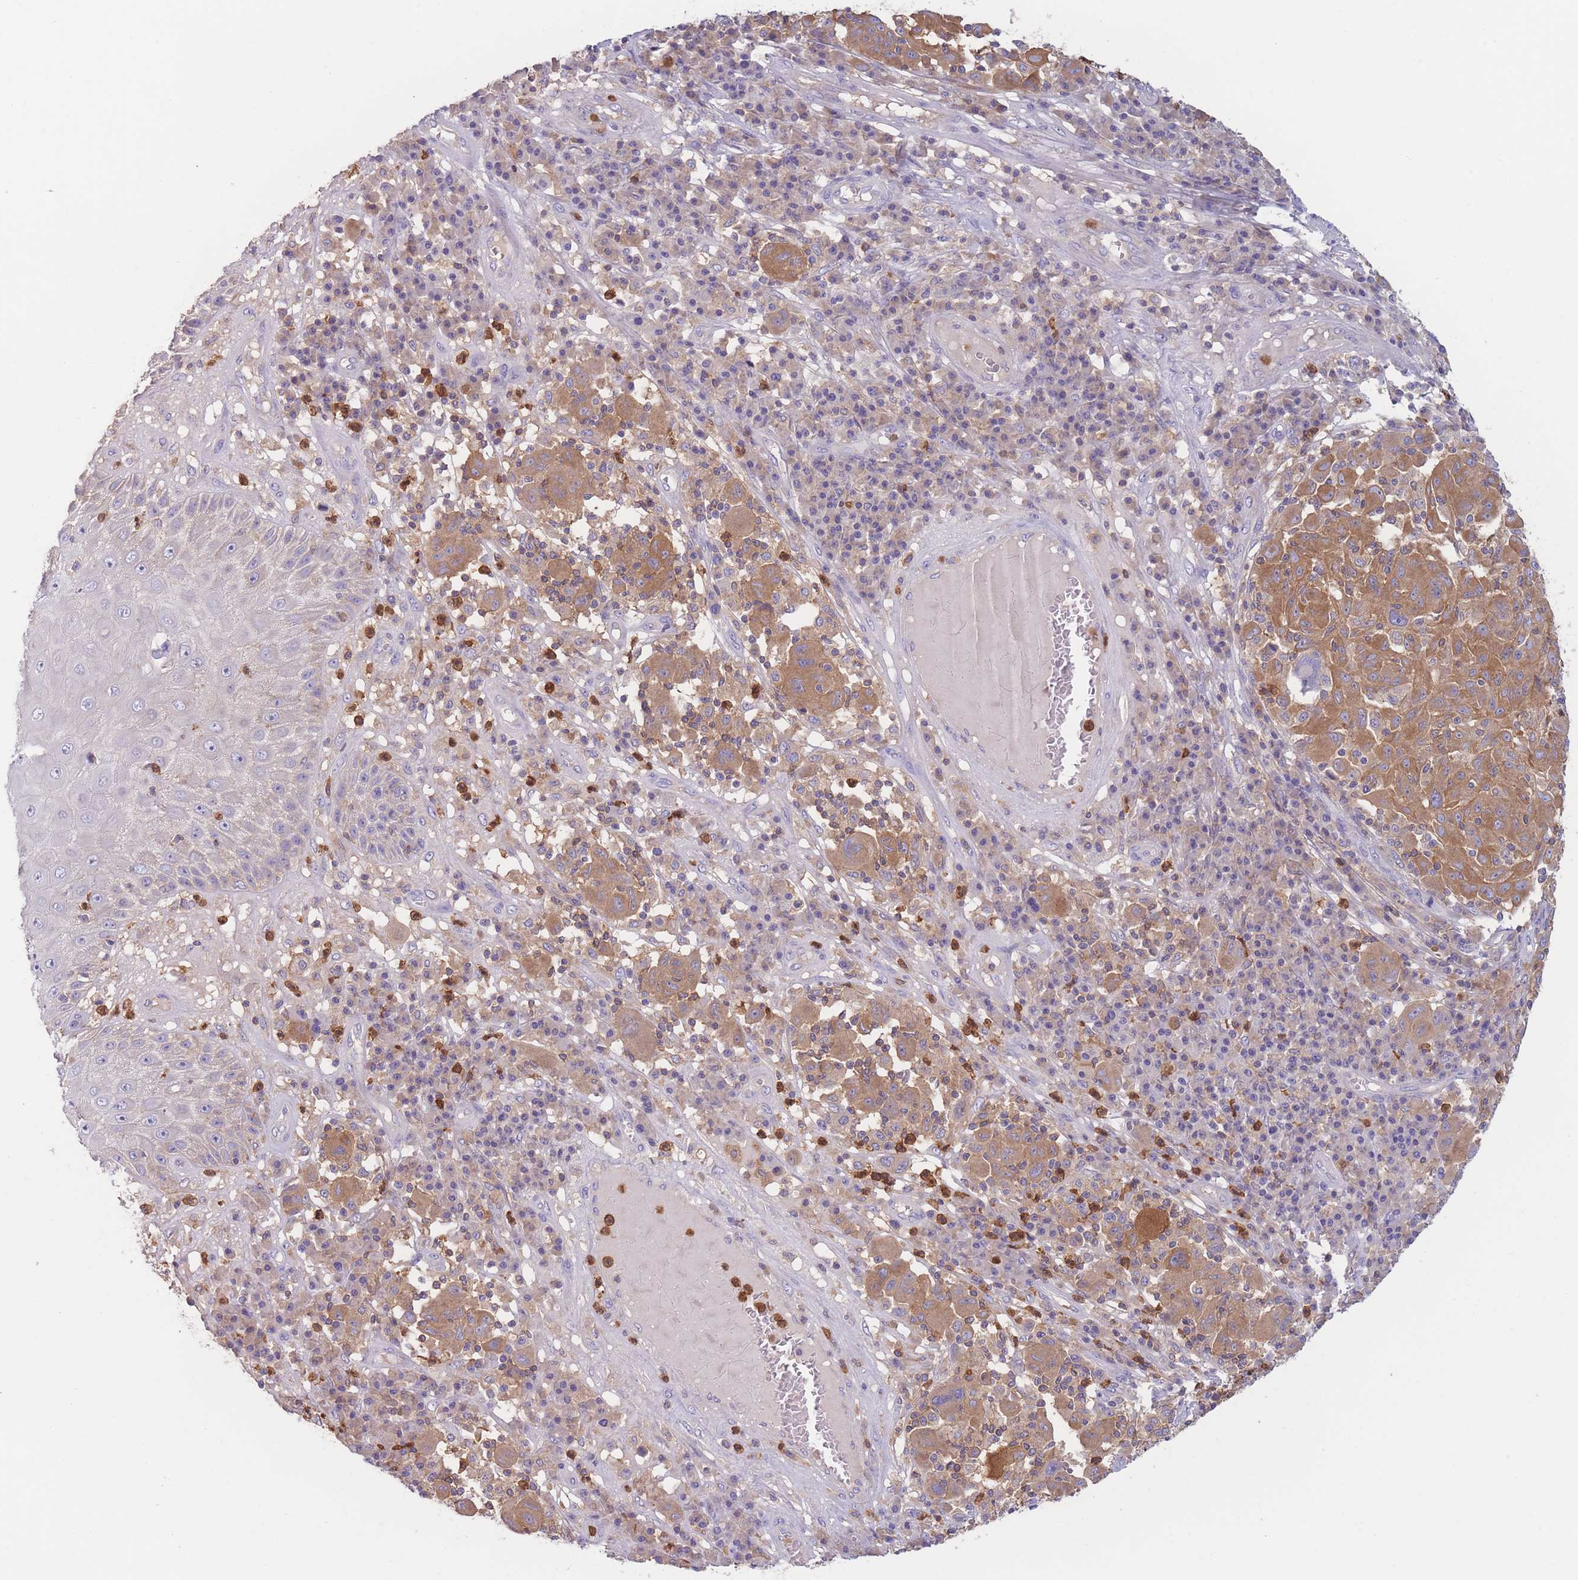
{"staining": {"intensity": "moderate", "quantity": ">75%", "location": "cytoplasmic/membranous"}, "tissue": "melanoma", "cell_type": "Tumor cells", "image_type": "cancer", "snomed": [{"axis": "morphology", "description": "Malignant melanoma, NOS"}, {"axis": "topography", "description": "Skin"}], "caption": "Protein expression analysis of human melanoma reveals moderate cytoplasmic/membranous staining in about >75% of tumor cells.", "gene": "ST3GAL4", "patient": {"sex": "male", "age": 53}}